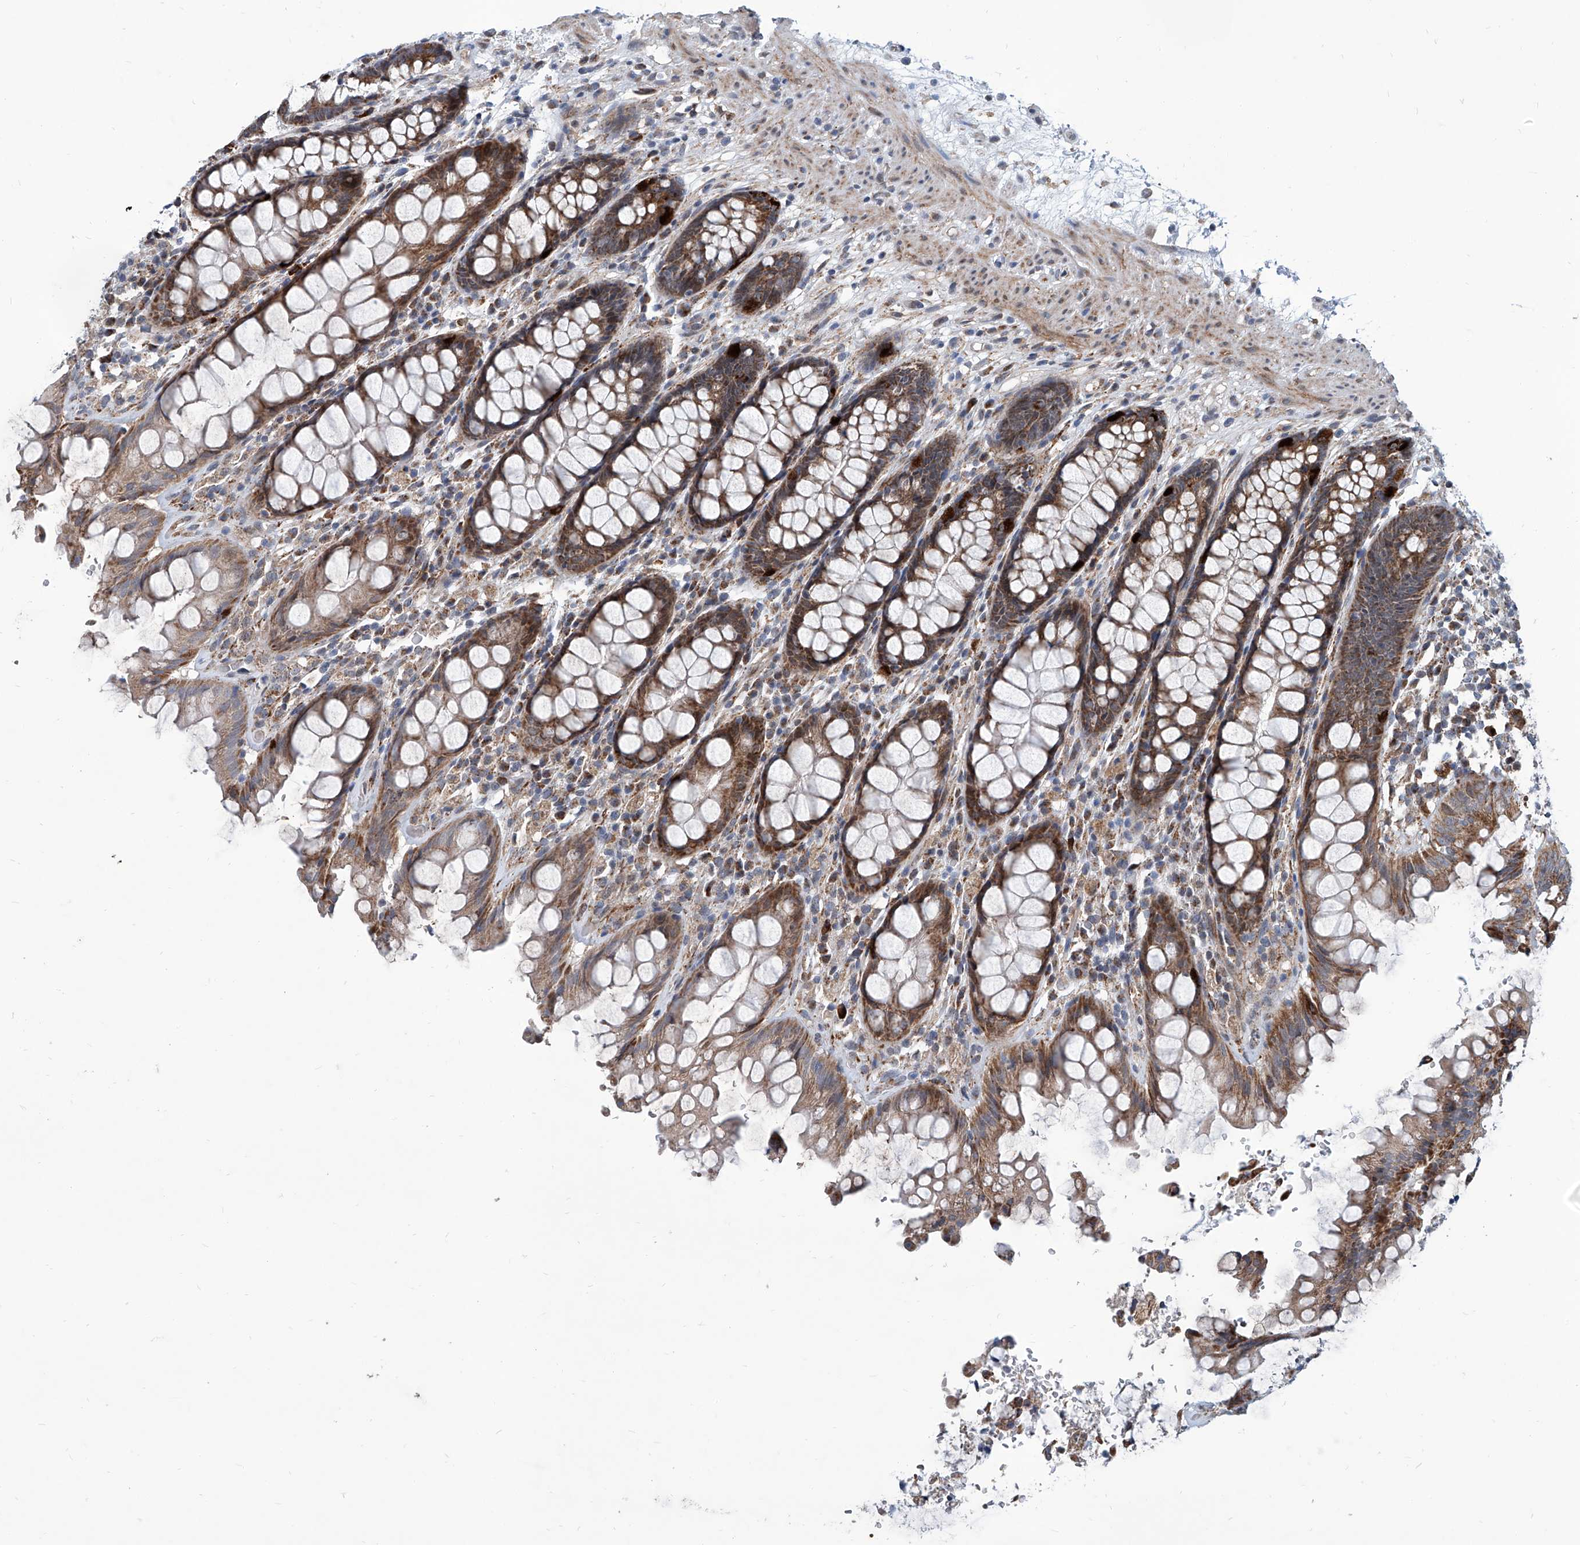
{"staining": {"intensity": "strong", "quantity": ">75%", "location": "cytoplasmic/membranous"}, "tissue": "rectum", "cell_type": "Glandular cells", "image_type": "normal", "snomed": [{"axis": "morphology", "description": "Normal tissue, NOS"}, {"axis": "topography", "description": "Rectum"}], "caption": "Immunohistochemistry staining of unremarkable rectum, which displays high levels of strong cytoplasmic/membranous expression in approximately >75% of glandular cells indicating strong cytoplasmic/membranous protein staining. The staining was performed using DAB (3,3'-diaminobenzidine) (brown) for protein detection and nuclei were counterstained in hematoxylin (blue).", "gene": "USP48", "patient": {"sex": "male", "age": 64}}